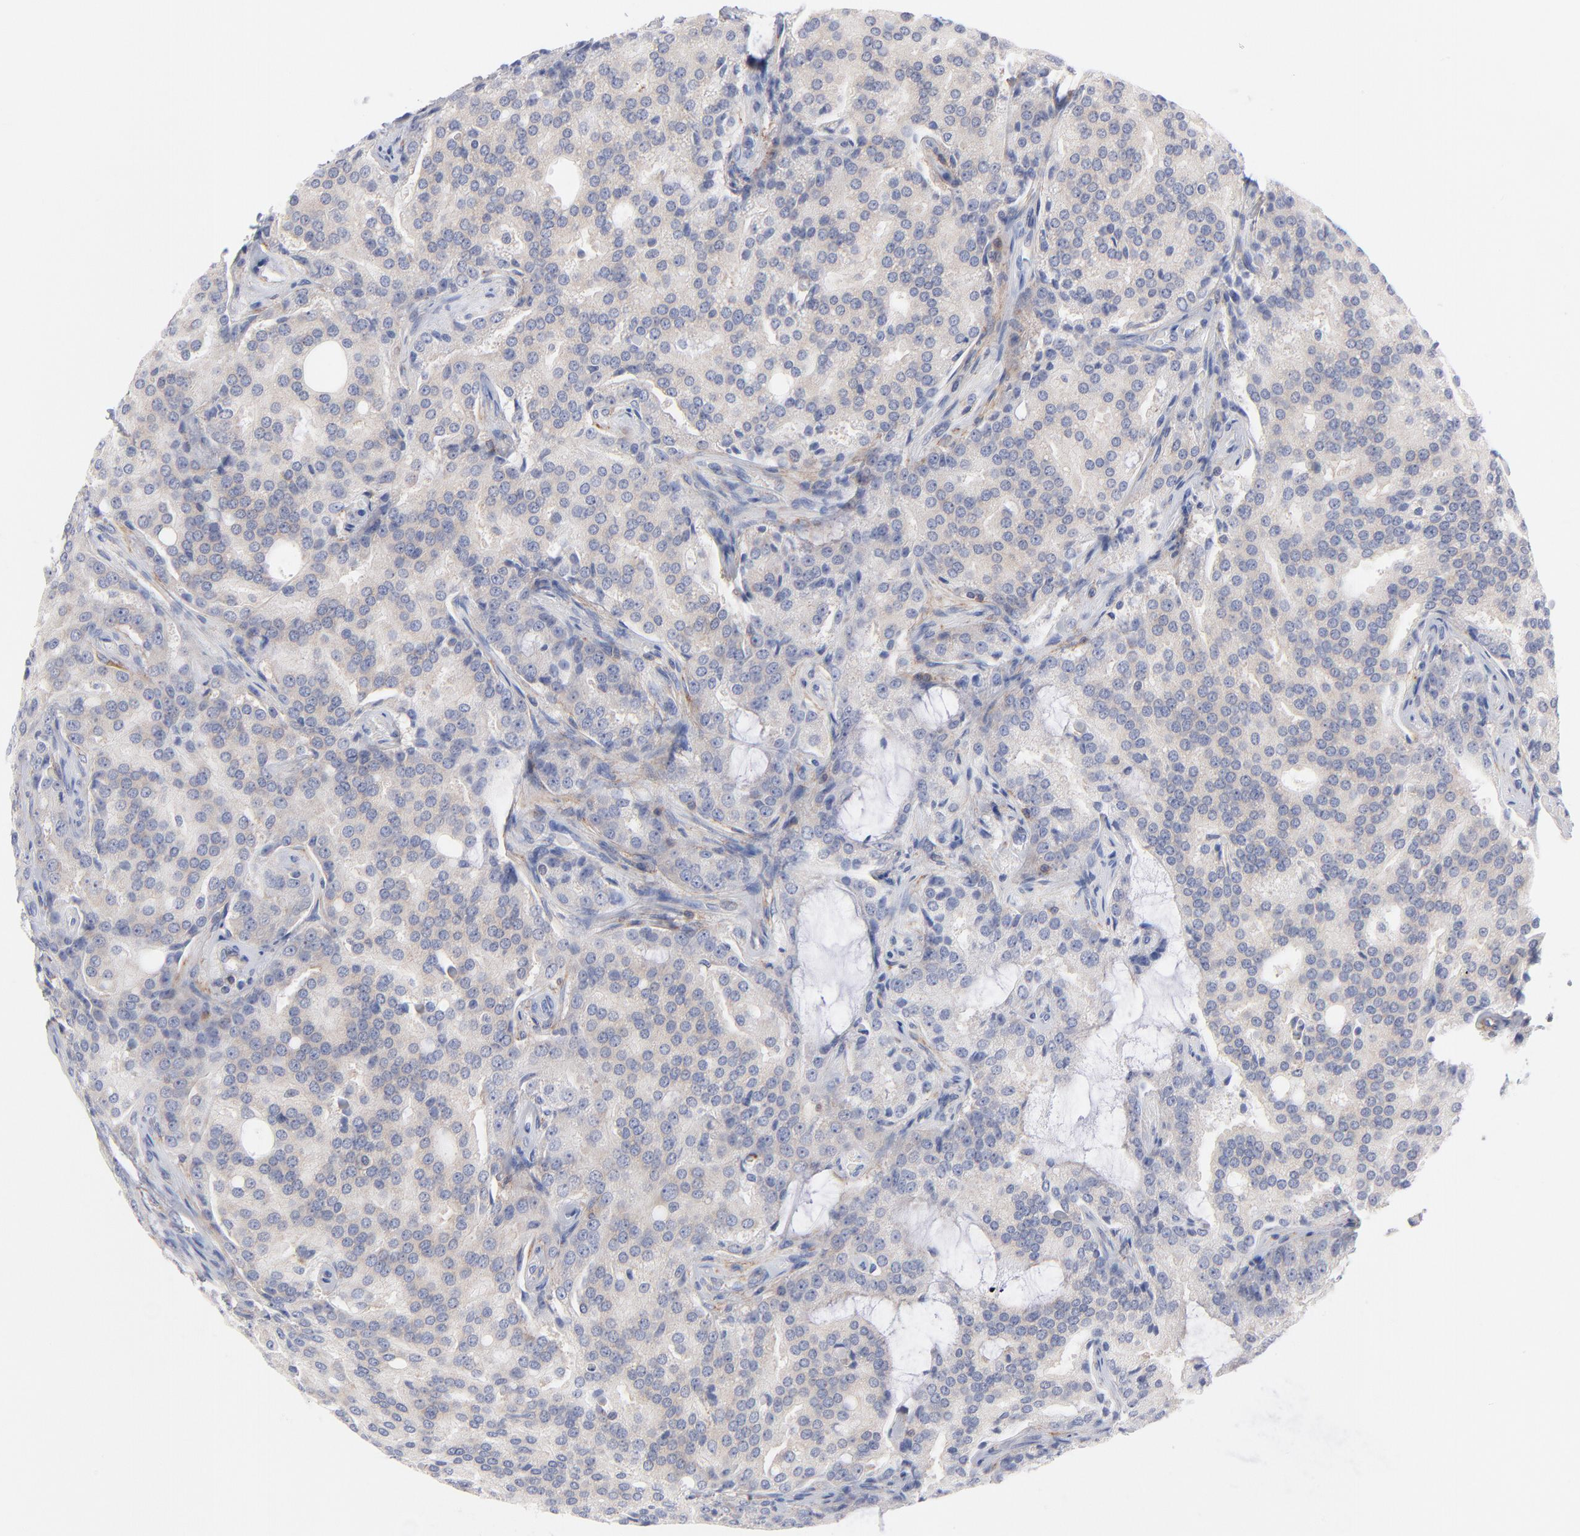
{"staining": {"intensity": "negative", "quantity": "none", "location": "none"}, "tissue": "prostate cancer", "cell_type": "Tumor cells", "image_type": "cancer", "snomed": [{"axis": "morphology", "description": "Adenocarcinoma, High grade"}, {"axis": "topography", "description": "Prostate"}], "caption": "An immunohistochemistry (IHC) image of prostate cancer is shown. There is no staining in tumor cells of prostate cancer.", "gene": "SEPTIN6", "patient": {"sex": "male", "age": 72}}